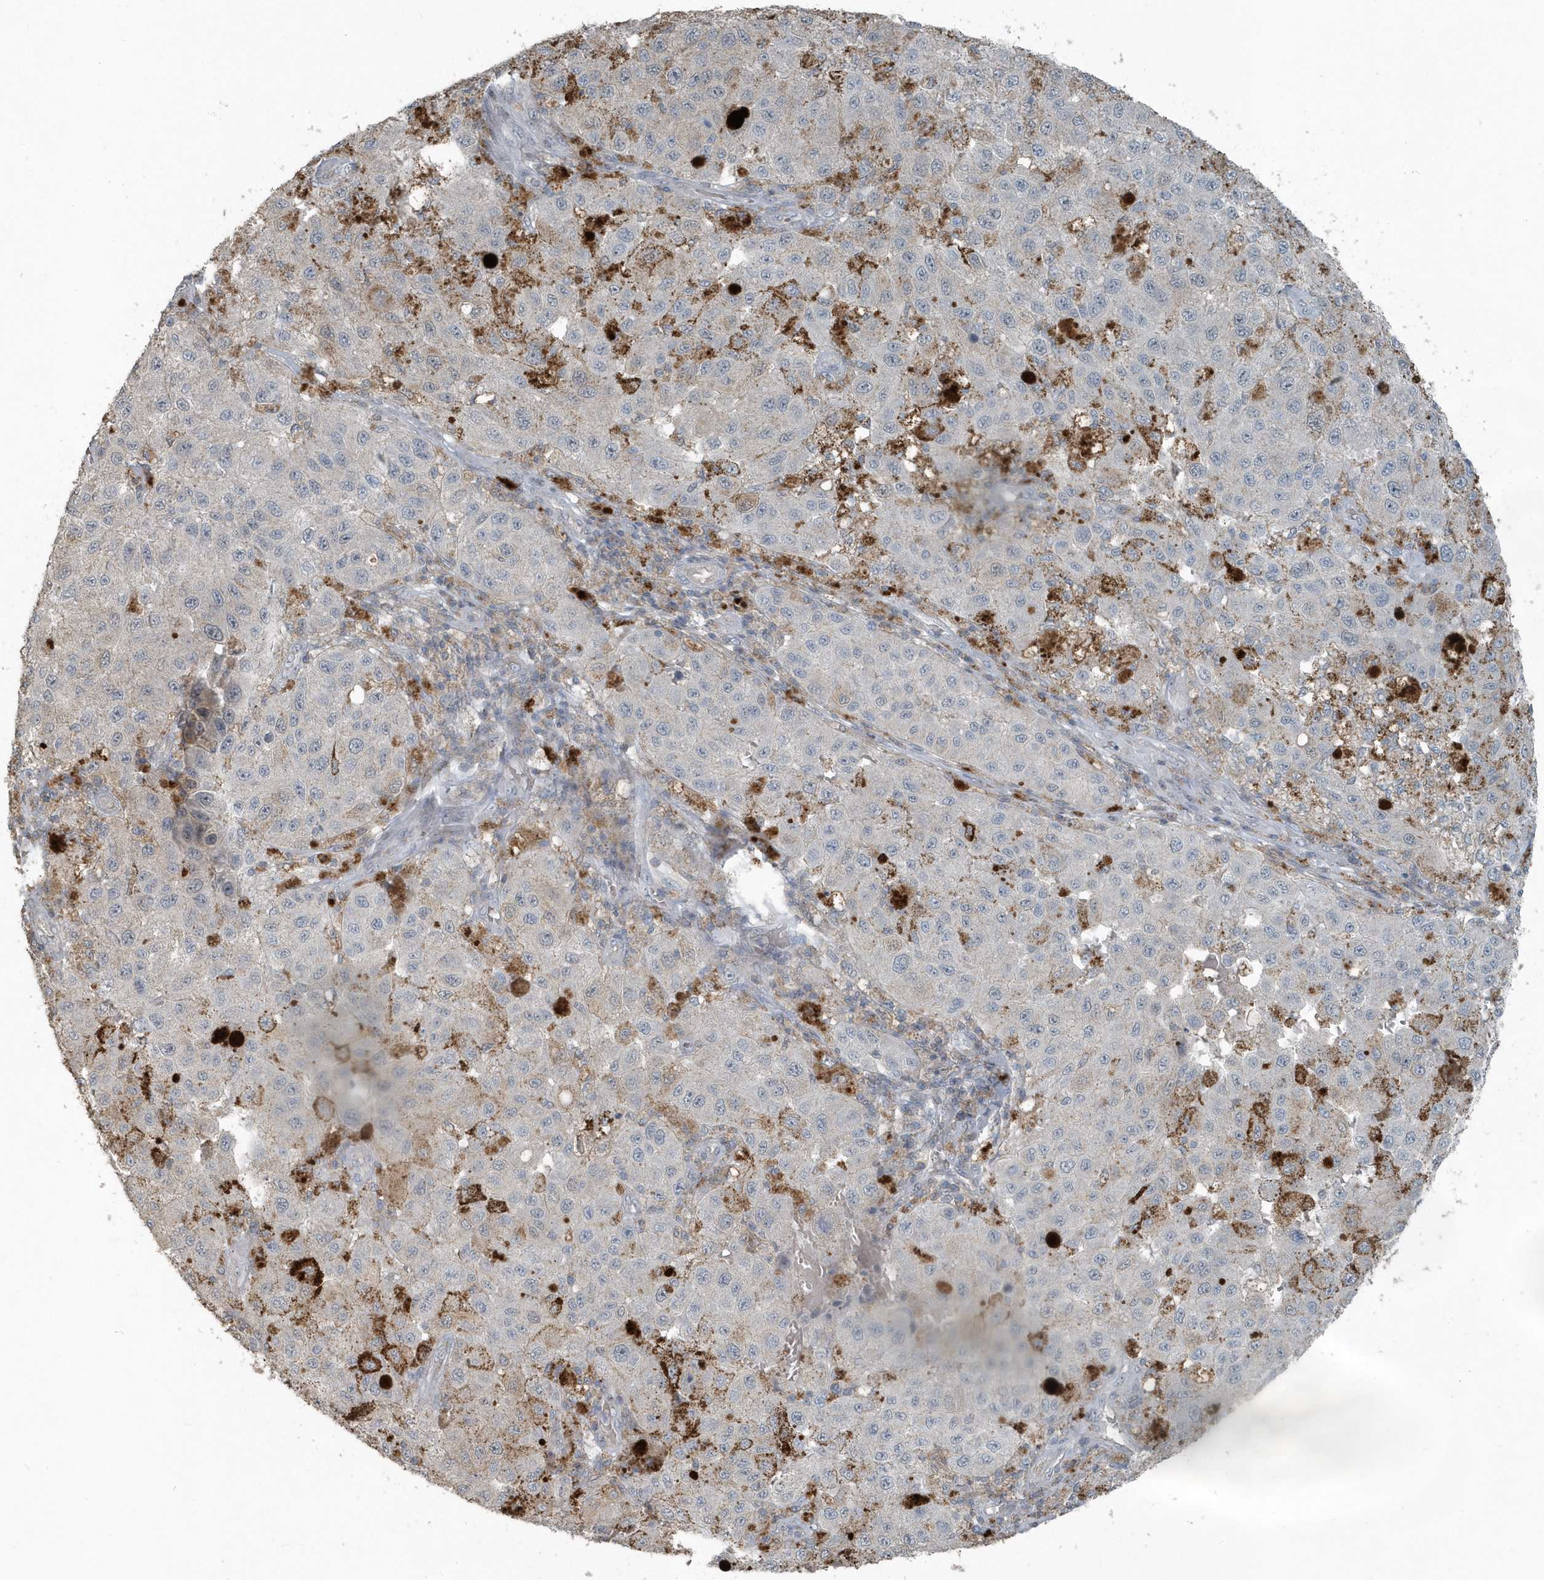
{"staining": {"intensity": "negative", "quantity": "none", "location": "none"}, "tissue": "melanoma", "cell_type": "Tumor cells", "image_type": "cancer", "snomed": [{"axis": "morphology", "description": "Malignant melanoma, NOS"}, {"axis": "topography", "description": "Skin"}], "caption": "Protein analysis of melanoma demonstrates no significant positivity in tumor cells.", "gene": "ACTC1", "patient": {"sex": "female", "age": 64}}